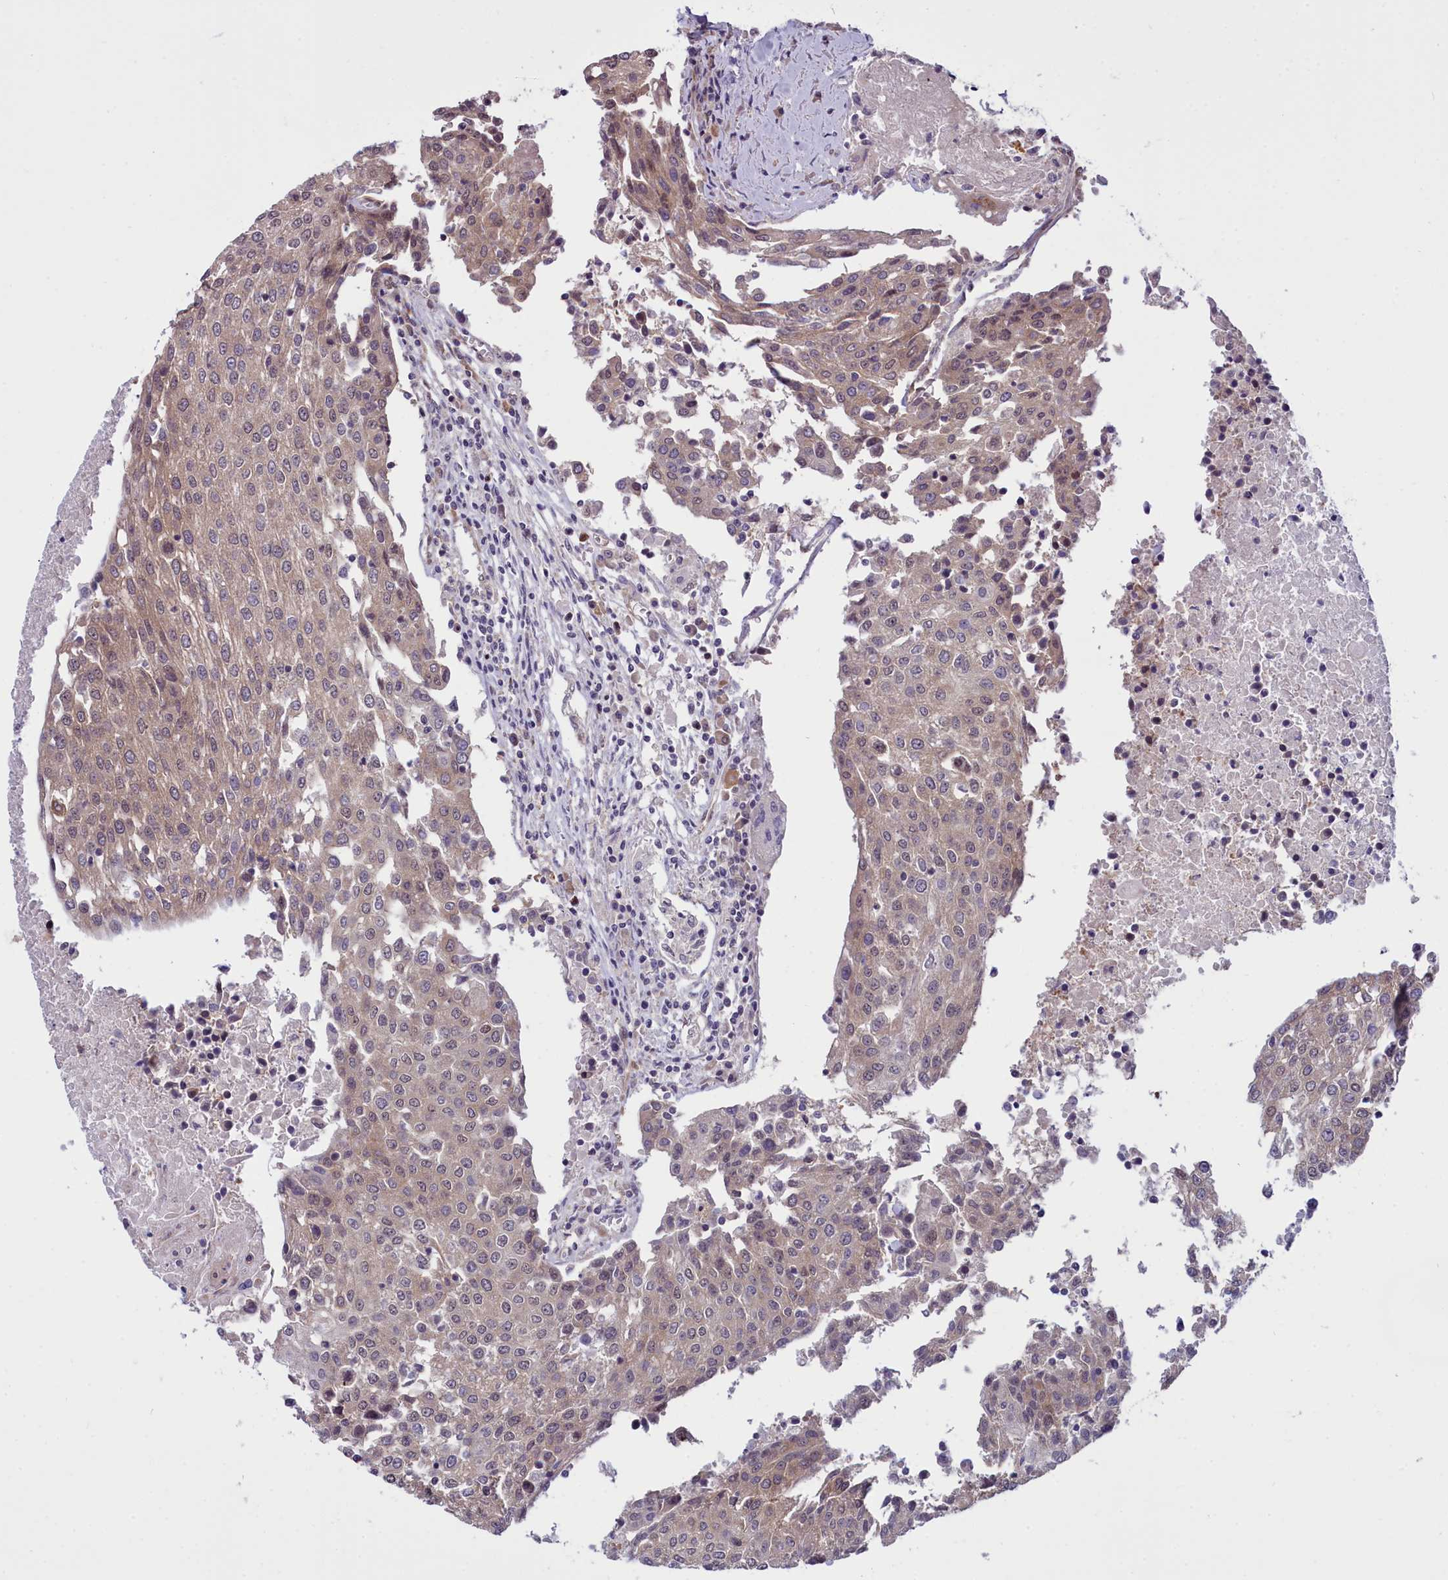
{"staining": {"intensity": "weak", "quantity": "25%-75%", "location": "cytoplasmic/membranous"}, "tissue": "urothelial cancer", "cell_type": "Tumor cells", "image_type": "cancer", "snomed": [{"axis": "morphology", "description": "Urothelial carcinoma, High grade"}, {"axis": "topography", "description": "Urinary bladder"}], "caption": "Protein staining of urothelial cancer tissue demonstrates weak cytoplasmic/membranous expression in approximately 25%-75% of tumor cells.", "gene": "BCAR1", "patient": {"sex": "female", "age": 85}}